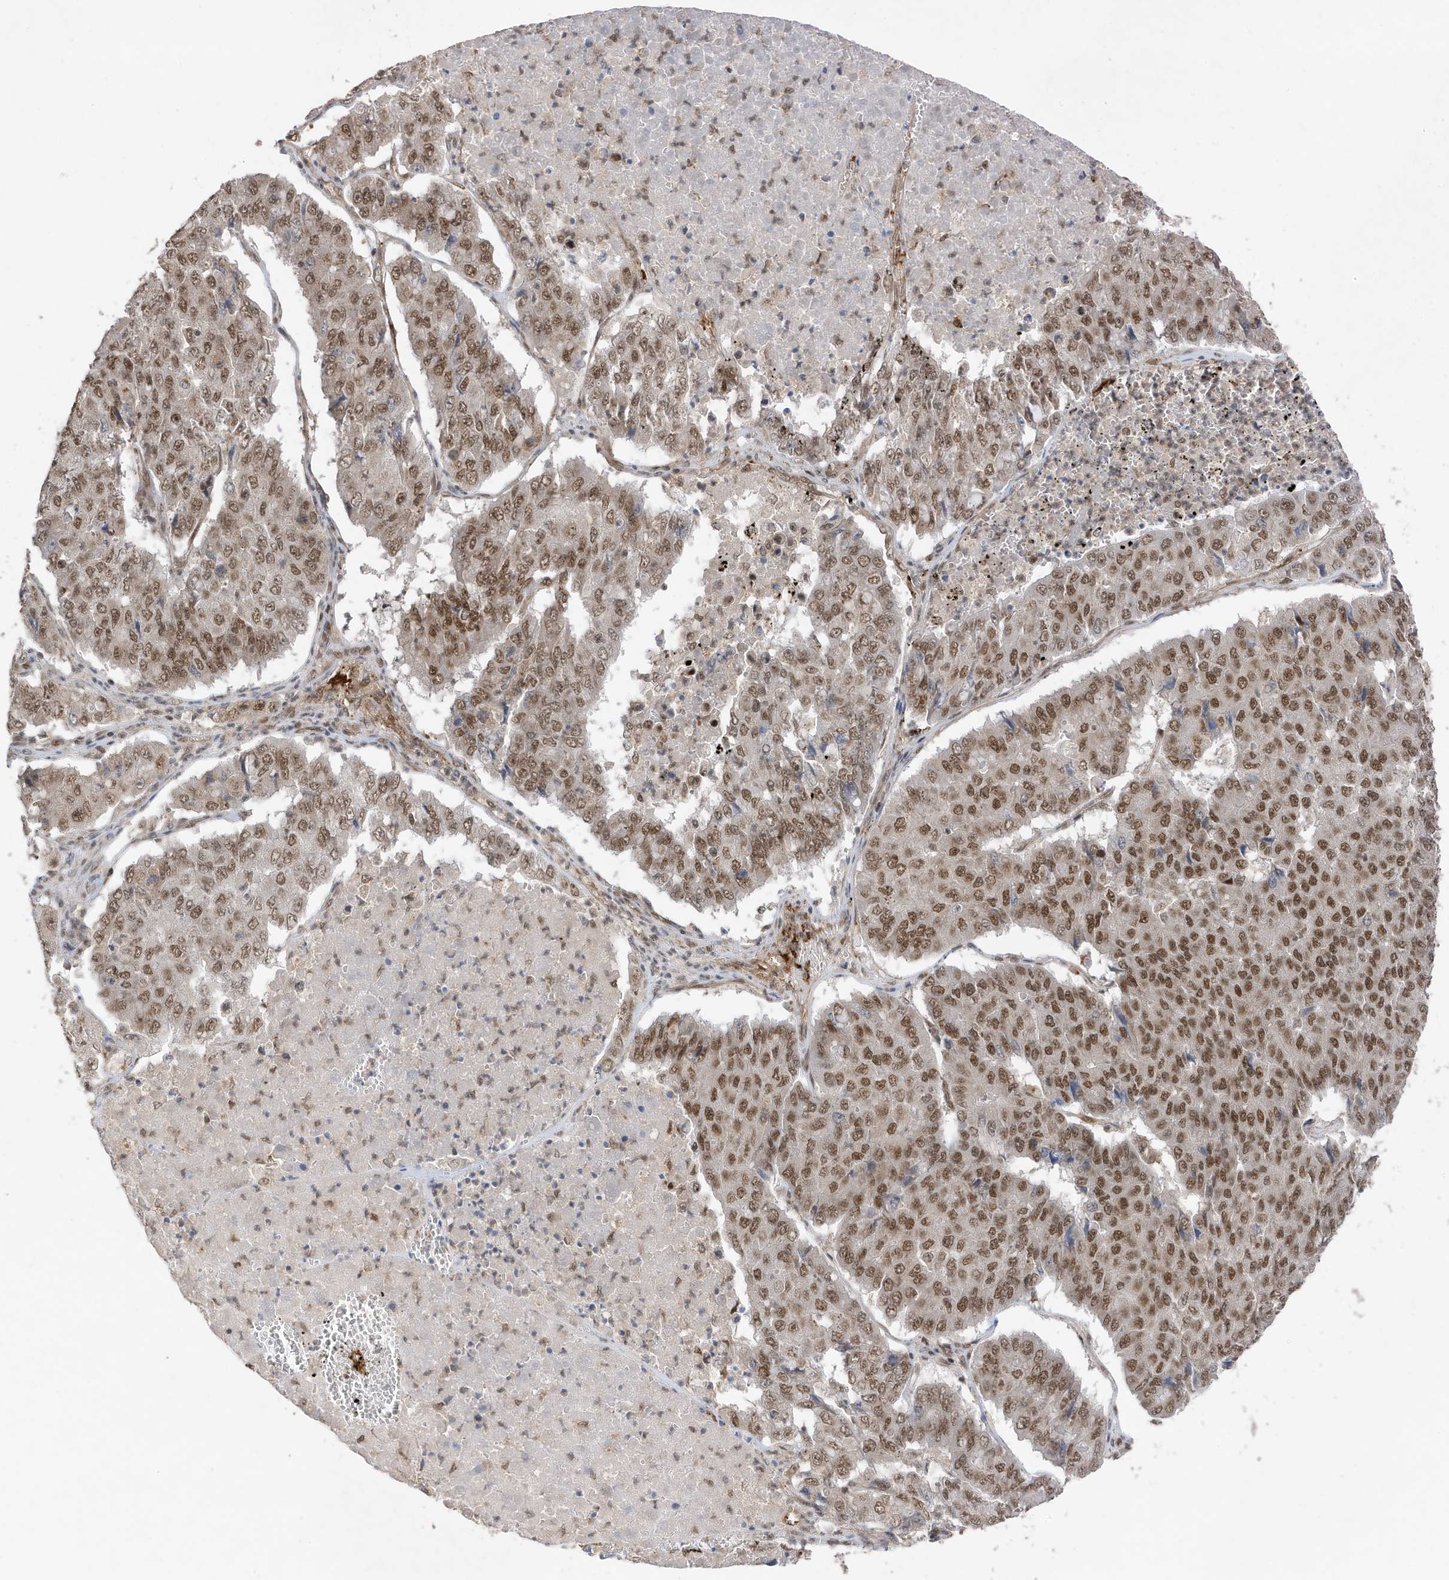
{"staining": {"intensity": "moderate", "quantity": "25%-75%", "location": "cytoplasmic/membranous,nuclear"}, "tissue": "pancreatic cancer", "cell_type": "Tumor cells", "image_type": "cancer", "snomed": [{"axis": "morphology", "description": "Adenocarcinoma, NOS"}, {"axis": "topography", "description": "Pancreas"}], "caption": "IHC histopathology image of neoplastic tissue: human adenocarcinoma (pancreatic) stained using immunohistochemistry exhibits medium levels of moderate protein expression localized specifically in the cytoplasmic/membranous and nuclear of tumor cells, appearing as a cytoplasmic/membranous and nuclear brown color.", "gene": "MAST3", "patient": {"sex": "male", "age": 50}}